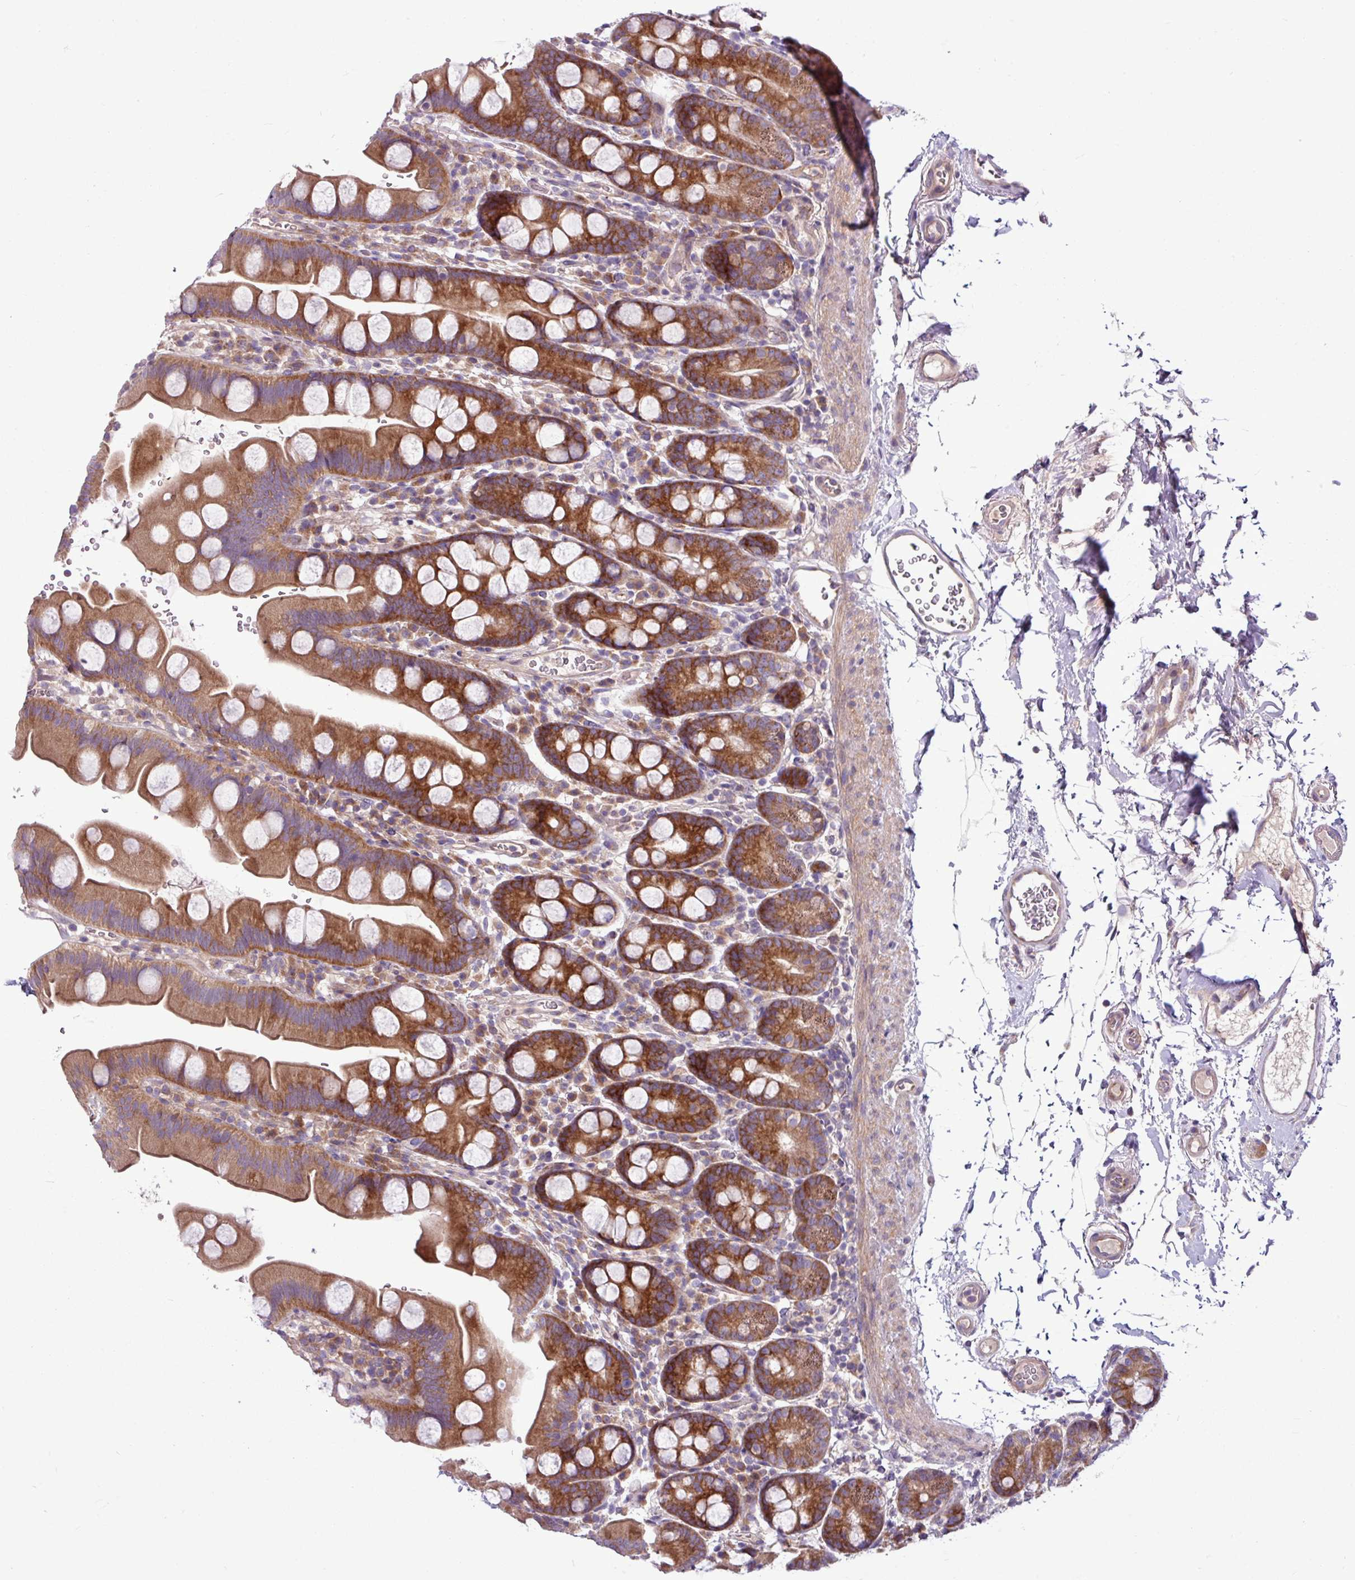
{"staining": {"intensity": "strong", "quantity": ">75%", "location": "cytoplasmic/membranous"}, "tissue": "small intestine", "cell_type": "Glandular cells", "image_type": "normal", "snomed": [{"axis": "morphology", "description": "Normal tissue, NOS"}, {"axis": "topography", "description": "Small intestine"}], "caption": "Protein staining of unremarkable small intestine shows strong cytoplasmic/membranous positivity in about >75% of glandular cells.", "gene": "MROH2A", "patient": {"sex": "female", "age": 68}}